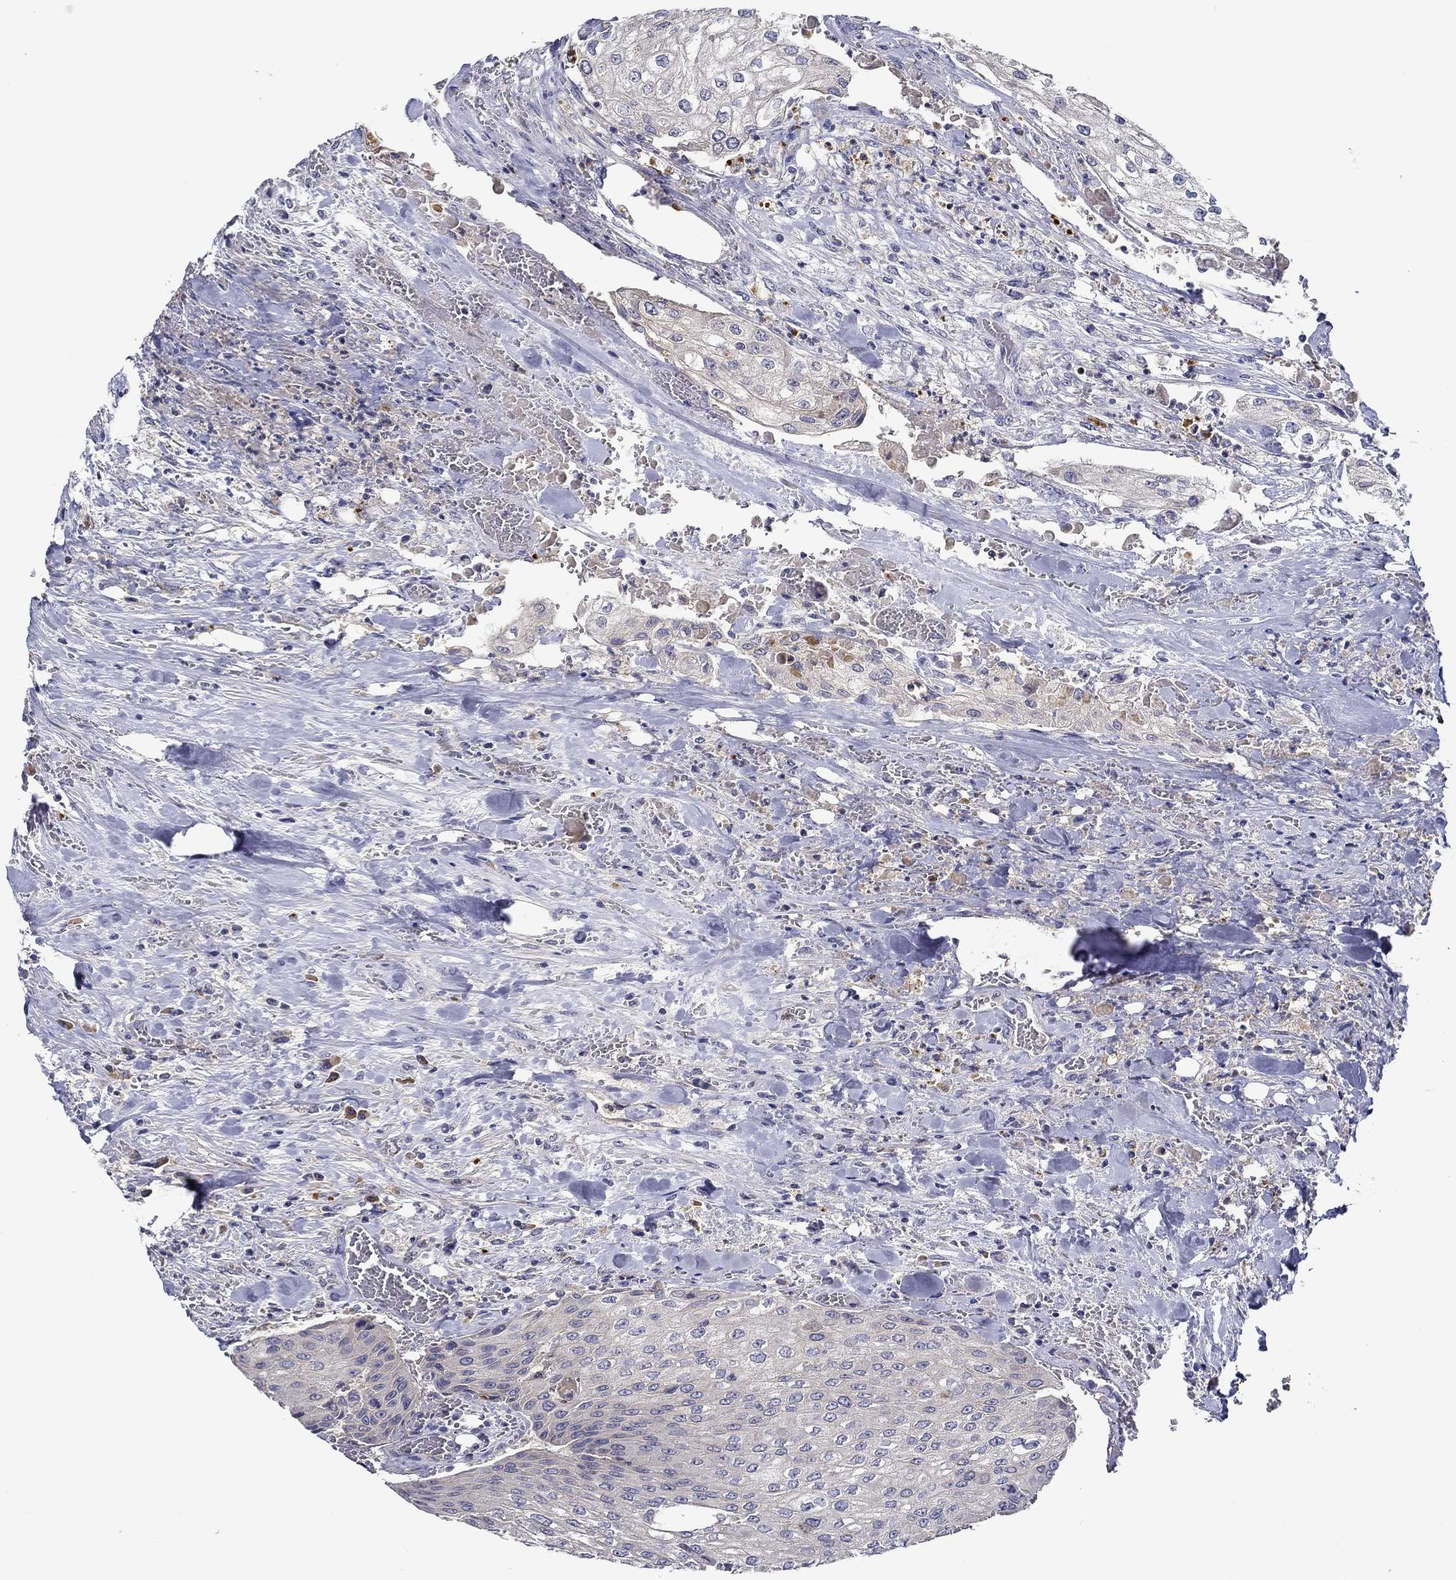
{"staining": {"intensity": "negative", "quantity": "none", "location": "none"}, "tissue": "urothelial cancer", "cell_type": "Tumor cells", "image_type": "cancer", "snomed": [{"axis": "morphology", "description": "Urothelial carcinoma, High grade"}, {"axis": "topography", "description": "Urinary bladder"}], "caption": "Immunohistochemical staining of human urothelial carcinoma (high-grade) displays no significant positivity in tumor cells.", "gene": "CHIT1", "patient": {"sex": "male", "age": 62}}